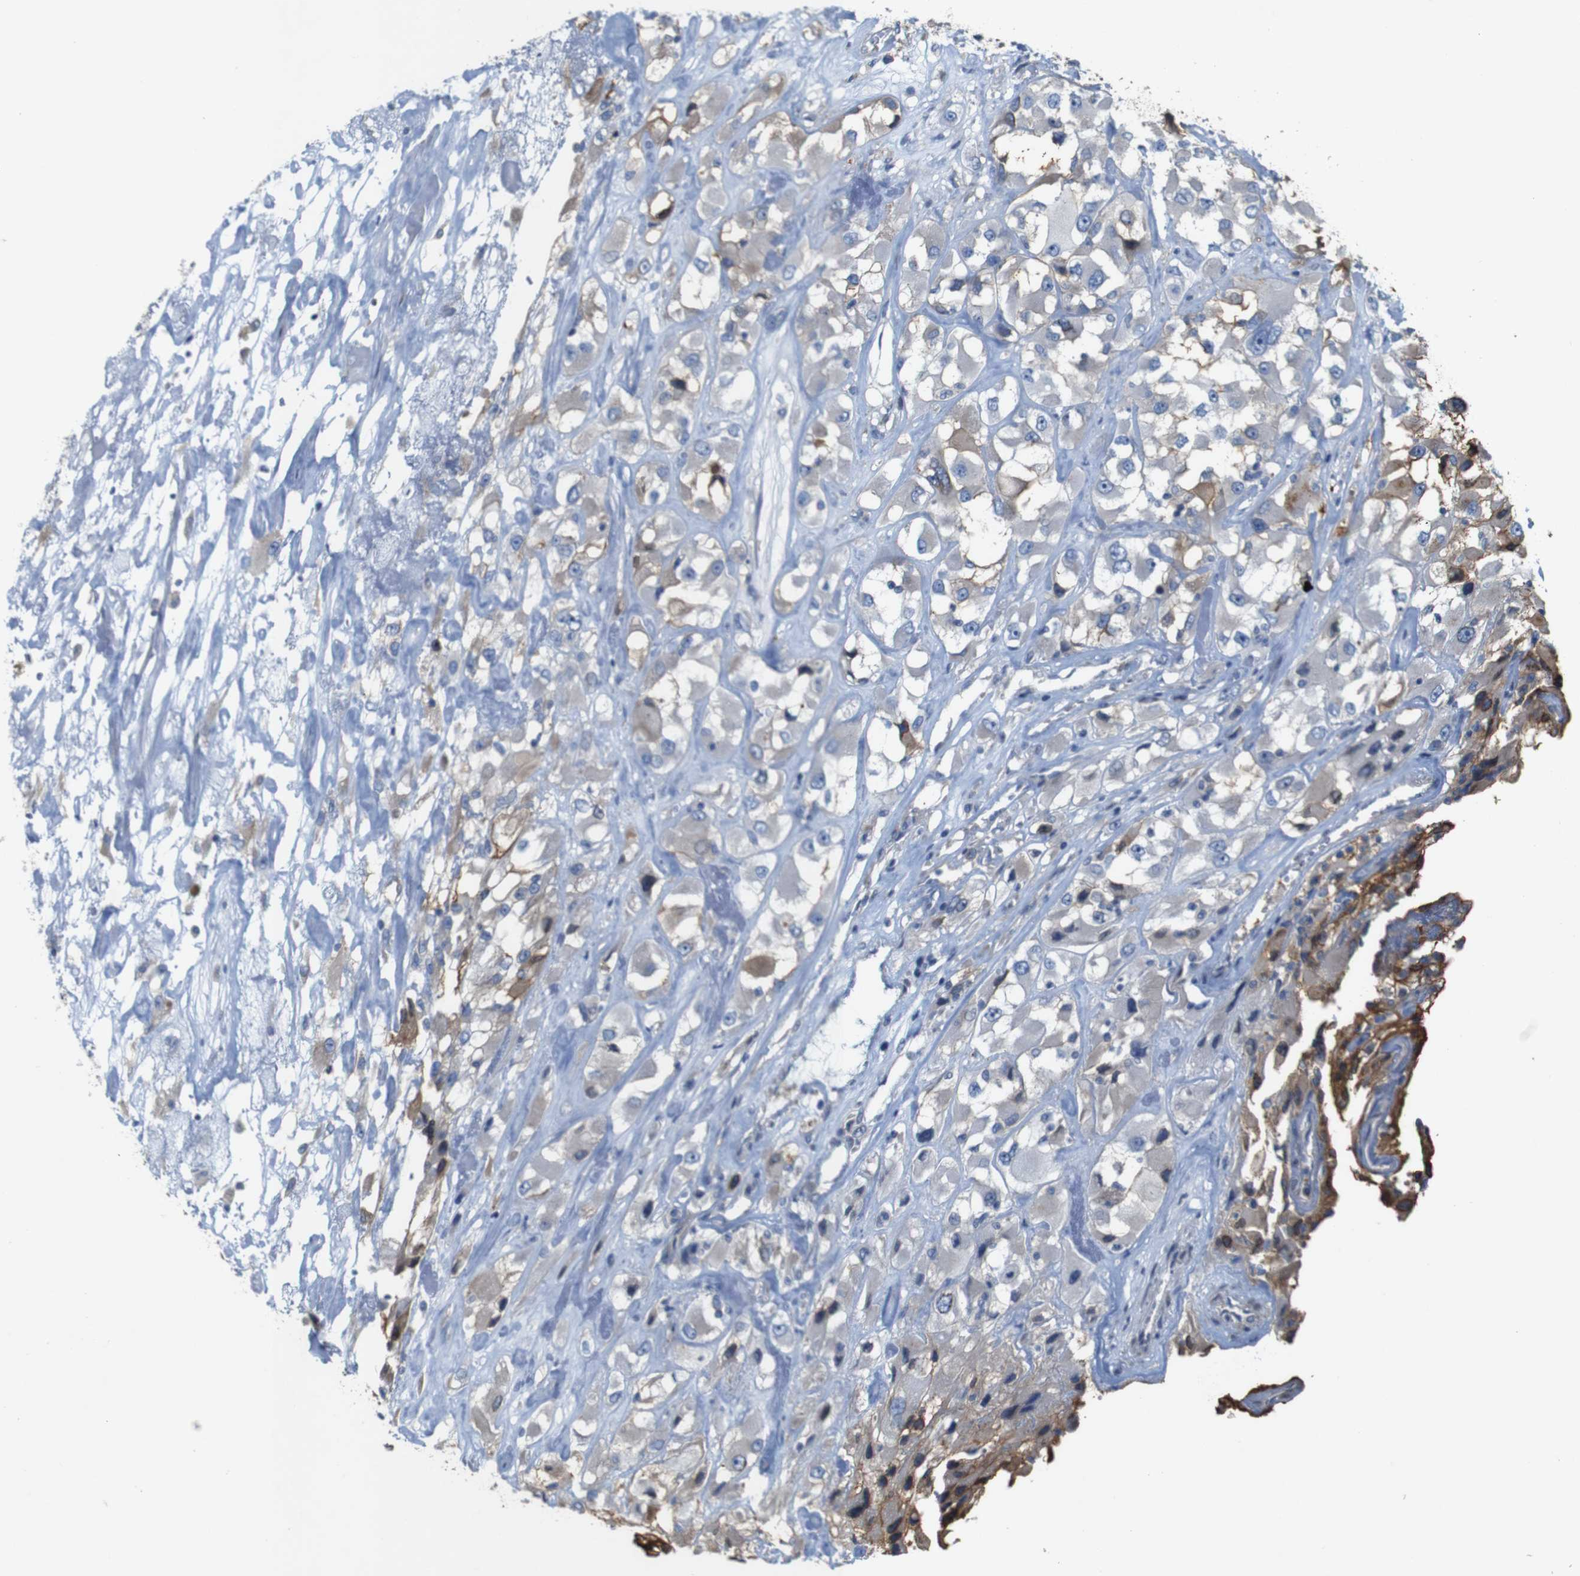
{"staining": {"intensity": "negative", "quantity": "none", "location": "none"}, "tissue": "renal cancer", "cell_type": "Tumor cells", "image_type": "cancer", "snomed": [{"axis": "morphology", "description": "Adenocarcinoma, NOS"}, {"axis": "topography", "description": "Kidney"}], "caption": "Immunohistochemical staining of renal adenocarcinoma reveals no significant staining in tumor cells.", "gene": "MYEOV", "patient": {"sex": "female", "age": 52}}